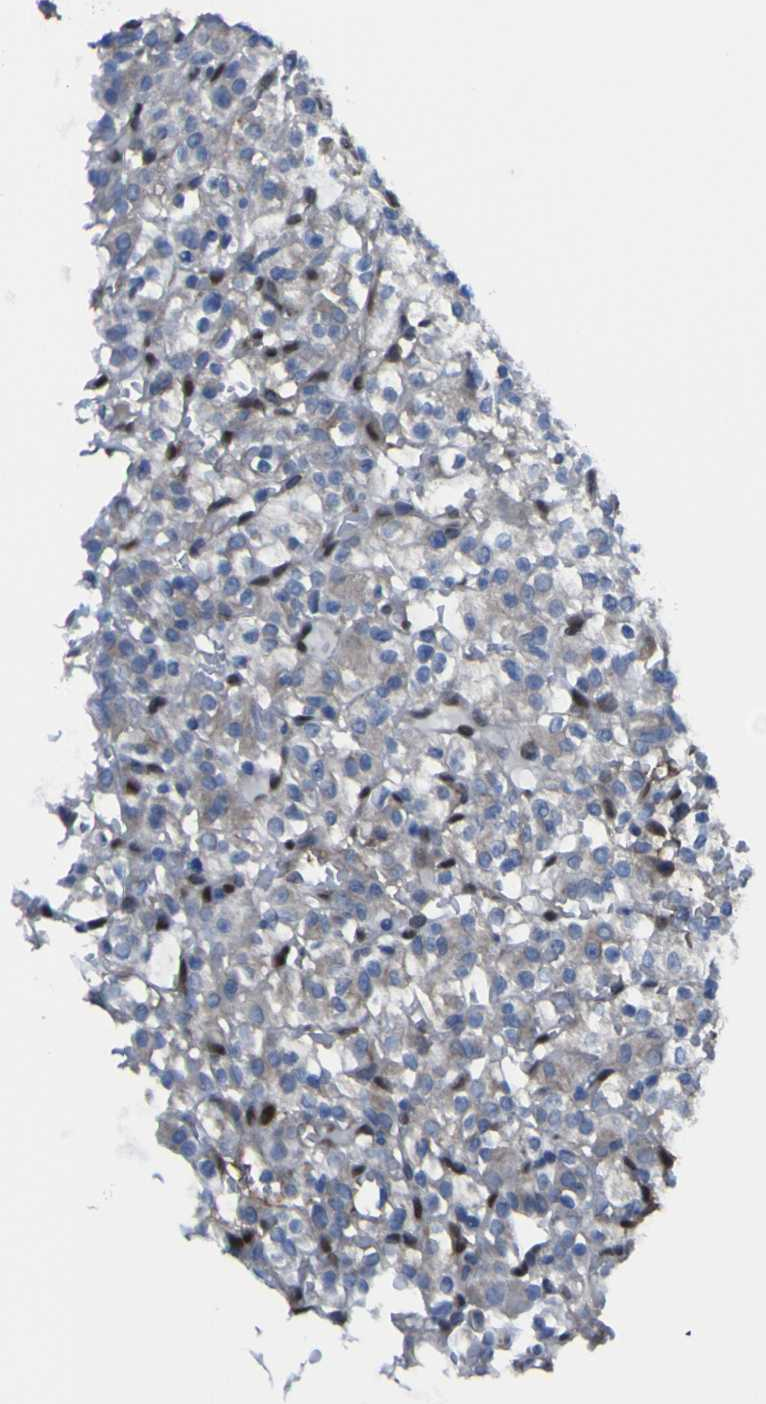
{"staining": {"intensity": "moderate", "quantity": "<25%", "location": "nuclear"}, "tissue": "renal cancer", "cell_type": "Tumor cells", "image_type": "cancer", "snomed": [{"axis": "morphology", "description": "Normal tissue, NOS"}, {"axis": "morphology", "description": "Adenocarcinoma, NOS"}, {"axis": "topography", "description": "Kidney"}], "caption": "Renal adenocarcinoma stained for a protein (brown) exhibits moderate nuclear positive expression in about <25% of tumor cells.", "gene": "LRRN1", "patient": {"sex": "female", "age": 72}}